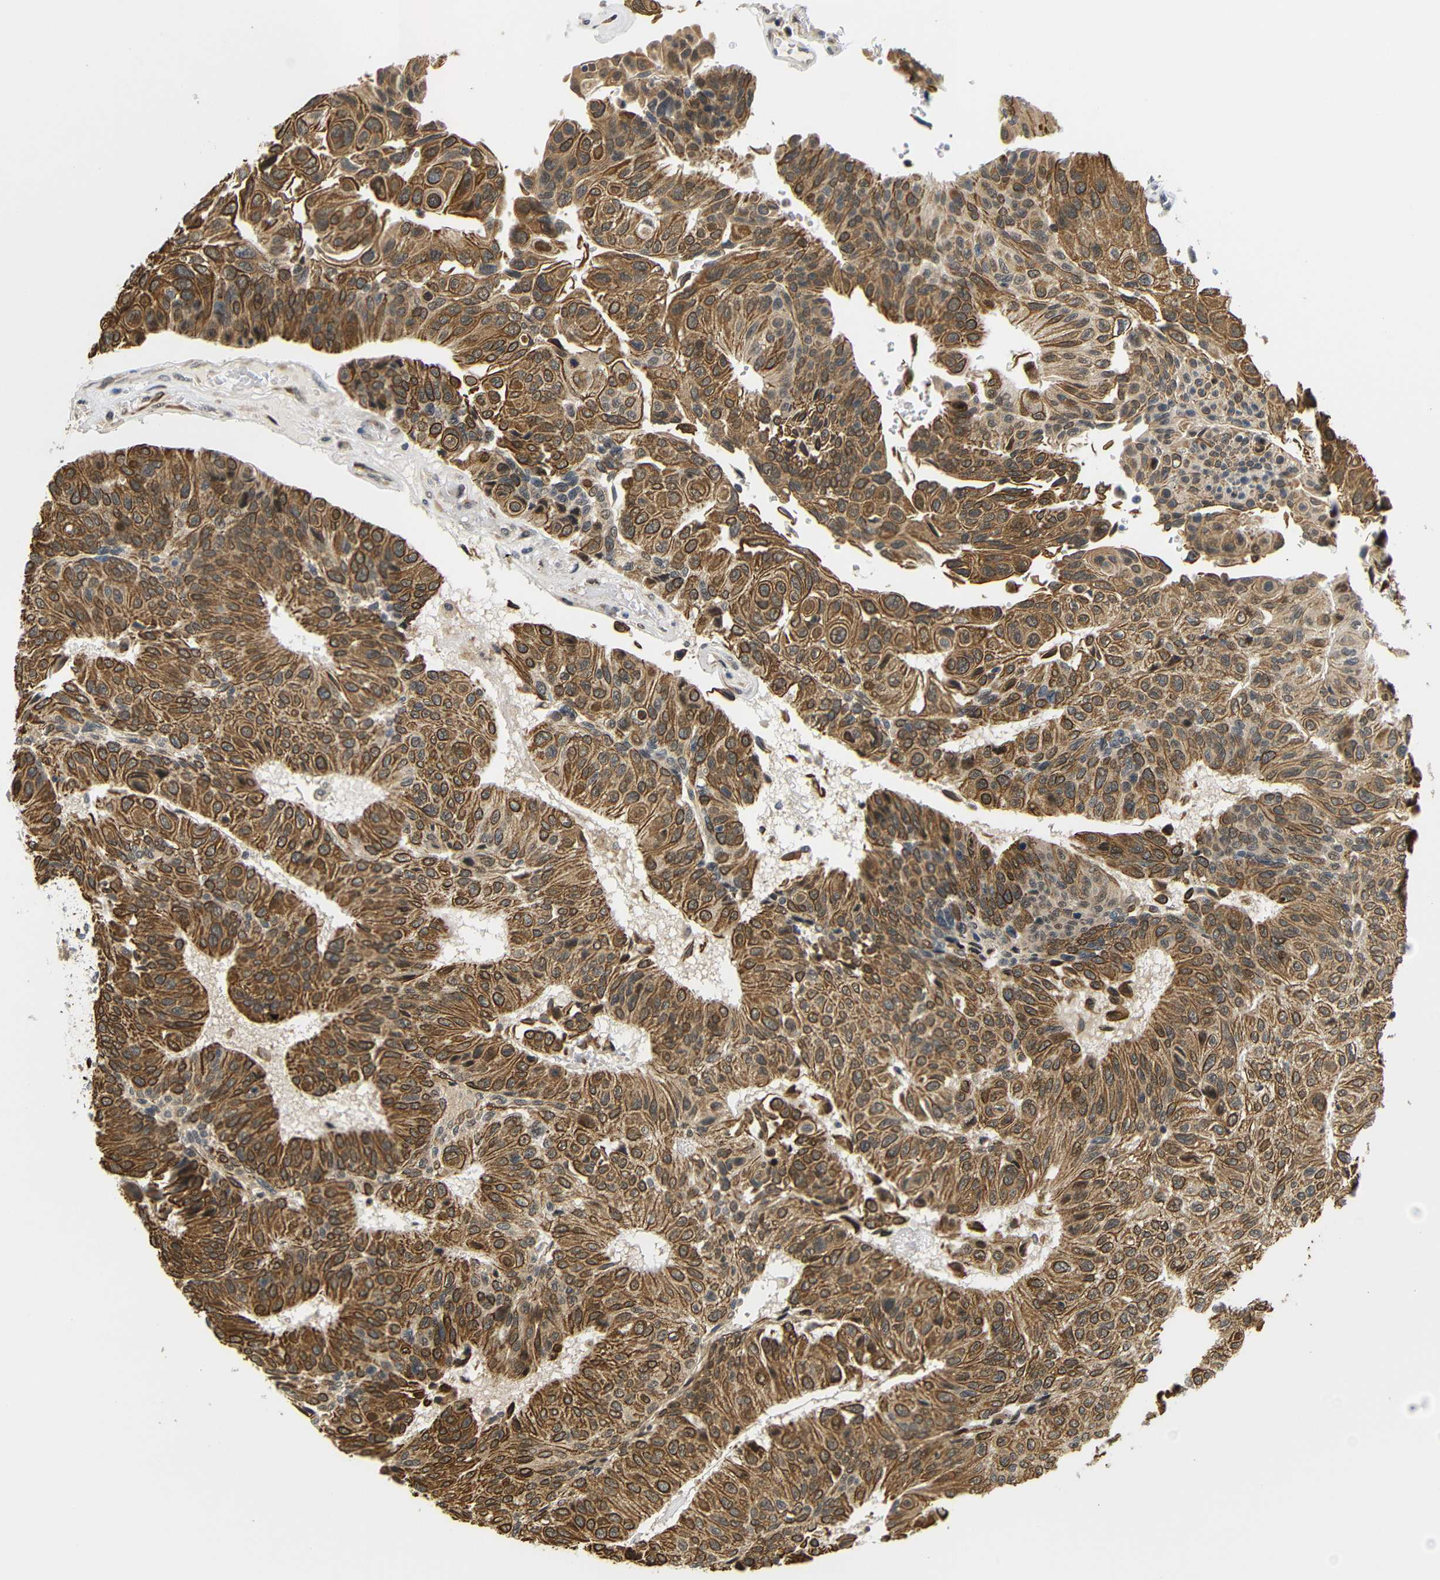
{"staining": {"intensity": "strong", "quantity": ">75%", "location": "cytoplasmic/membranous,nuclear"}, "tissue": "urothelial cancer", "cell_type": "Tumor cells", "image_type": "cancer", "snomed": [{"axis": "morphology", "description": "Urothelial carcinoma, High grade"}, {"axis": "topography", "description": "Urinary bladder"}], "caption": "Immunohistochemistry micrograph of neoplastic tissue: human urothelial carcinoma (high-grade) stained using immunohistochemistry shows high levels of strong protein expression localized specifically in the cytoplasmic/membranous and nuclear of tumor cells, appearing as a cytoplasmic/membranous and nuclear brown color.", "gene": "GJA5", "patient": {"sex": "male", "age": 66}}